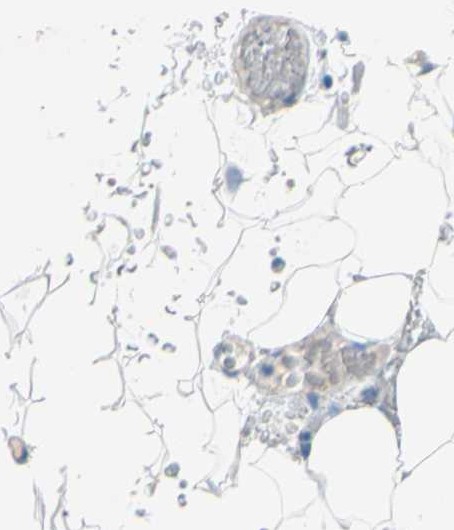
{"staining": {"intensity": "negative", "quantity": "none", "location": "none"}, "tissue": "adipose tissue", "cell_type": "Adipocytes", "image_type": "normal", "snomed": [{"axis": "morphology", "description": "Normal tissue, NOS"}, {"axis": "topography", "description": "Peripheral nerve tissue"}], "caption": "A high-resolution histopathology image shows immunohistochemistry staining of unremarkable adipose tissue, which shows no significant positivity in adipocytes.", "gene": "DCT", "patient": {"sex": "male", "age": 70}}